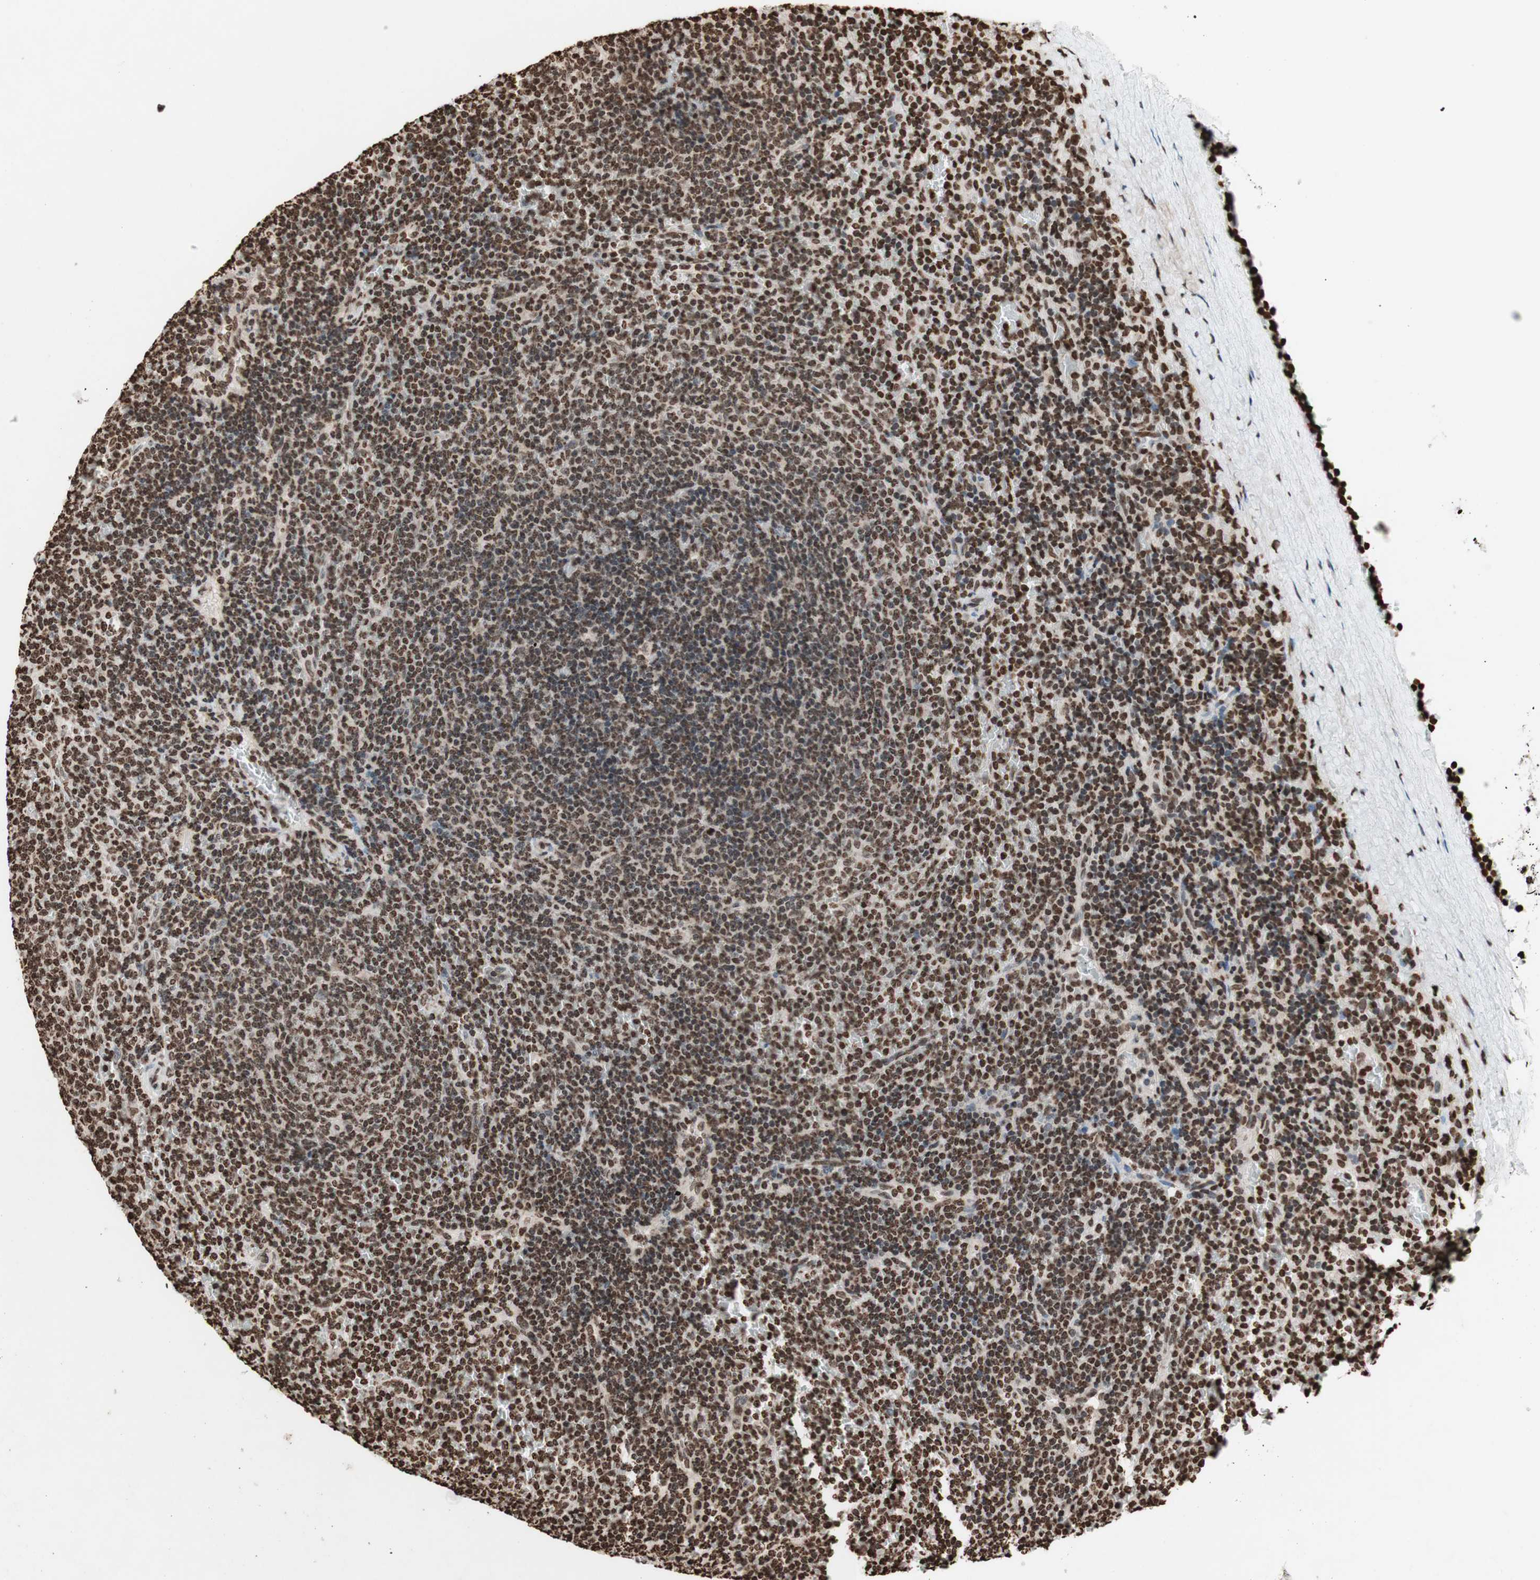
{"staining": {"intensity": "moderate", "quantity": ">75%", "location": "nuclear"}, "tissue": "lymphoma", "cell_type": "Tumor cells", "image_type": "cancer", "snomed": [{"axis": "morphology", "description": "Malignant lymphoma, non-Hodgkin's type, Low grade"}, {"axis": "topography", "description": "Spleen"}], "caption": "Human low-grade malignant lymphoma, non-Hodgkin's type stained with a protein marker shows moderate staining in tumor cells.", "gene": "NCOA3", "patient": {"sex": "female", "age": 50}}